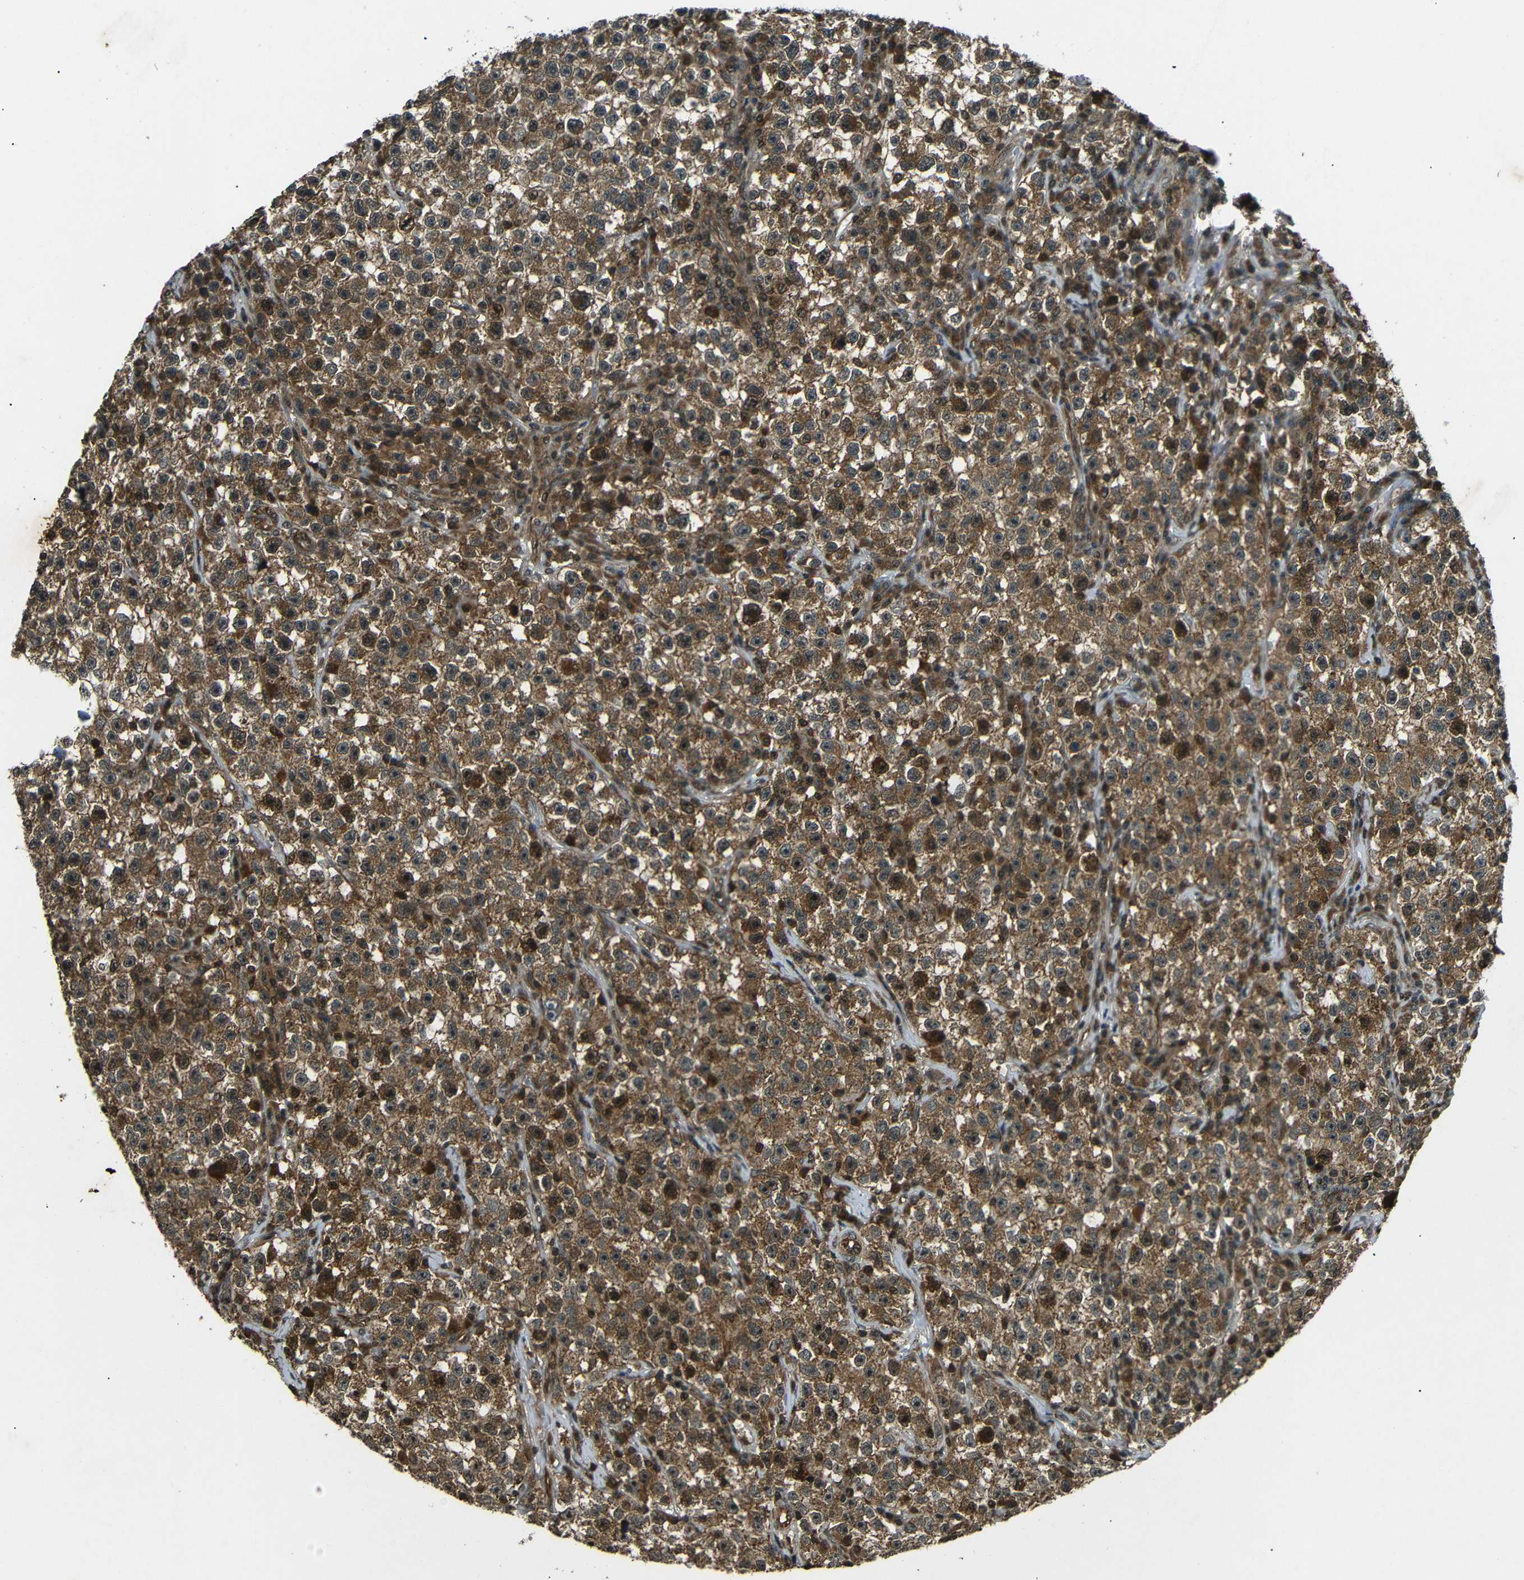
{"staining": {"intensity": "moderate", "quantity": ">75%", "location": "cytoplasmic/membranous,nuclear"}, "tissue": "testis cancer", "cell_type": "Tumor cells", "image_type": "cancer", "snomed": [{"axis": "morphology", "description": "Seminoma, NOS"}, {"axis": "topography", "description": "Testis"}], "caption": "Moderate cytoplasmic/membranous and nuclear staining for a protein is present in about >75% of tumor cells of testis seminoma using immunohistochemistry (IHC).", "gene": "PLK2", "patient": {"sex": "male", "age": 22}}